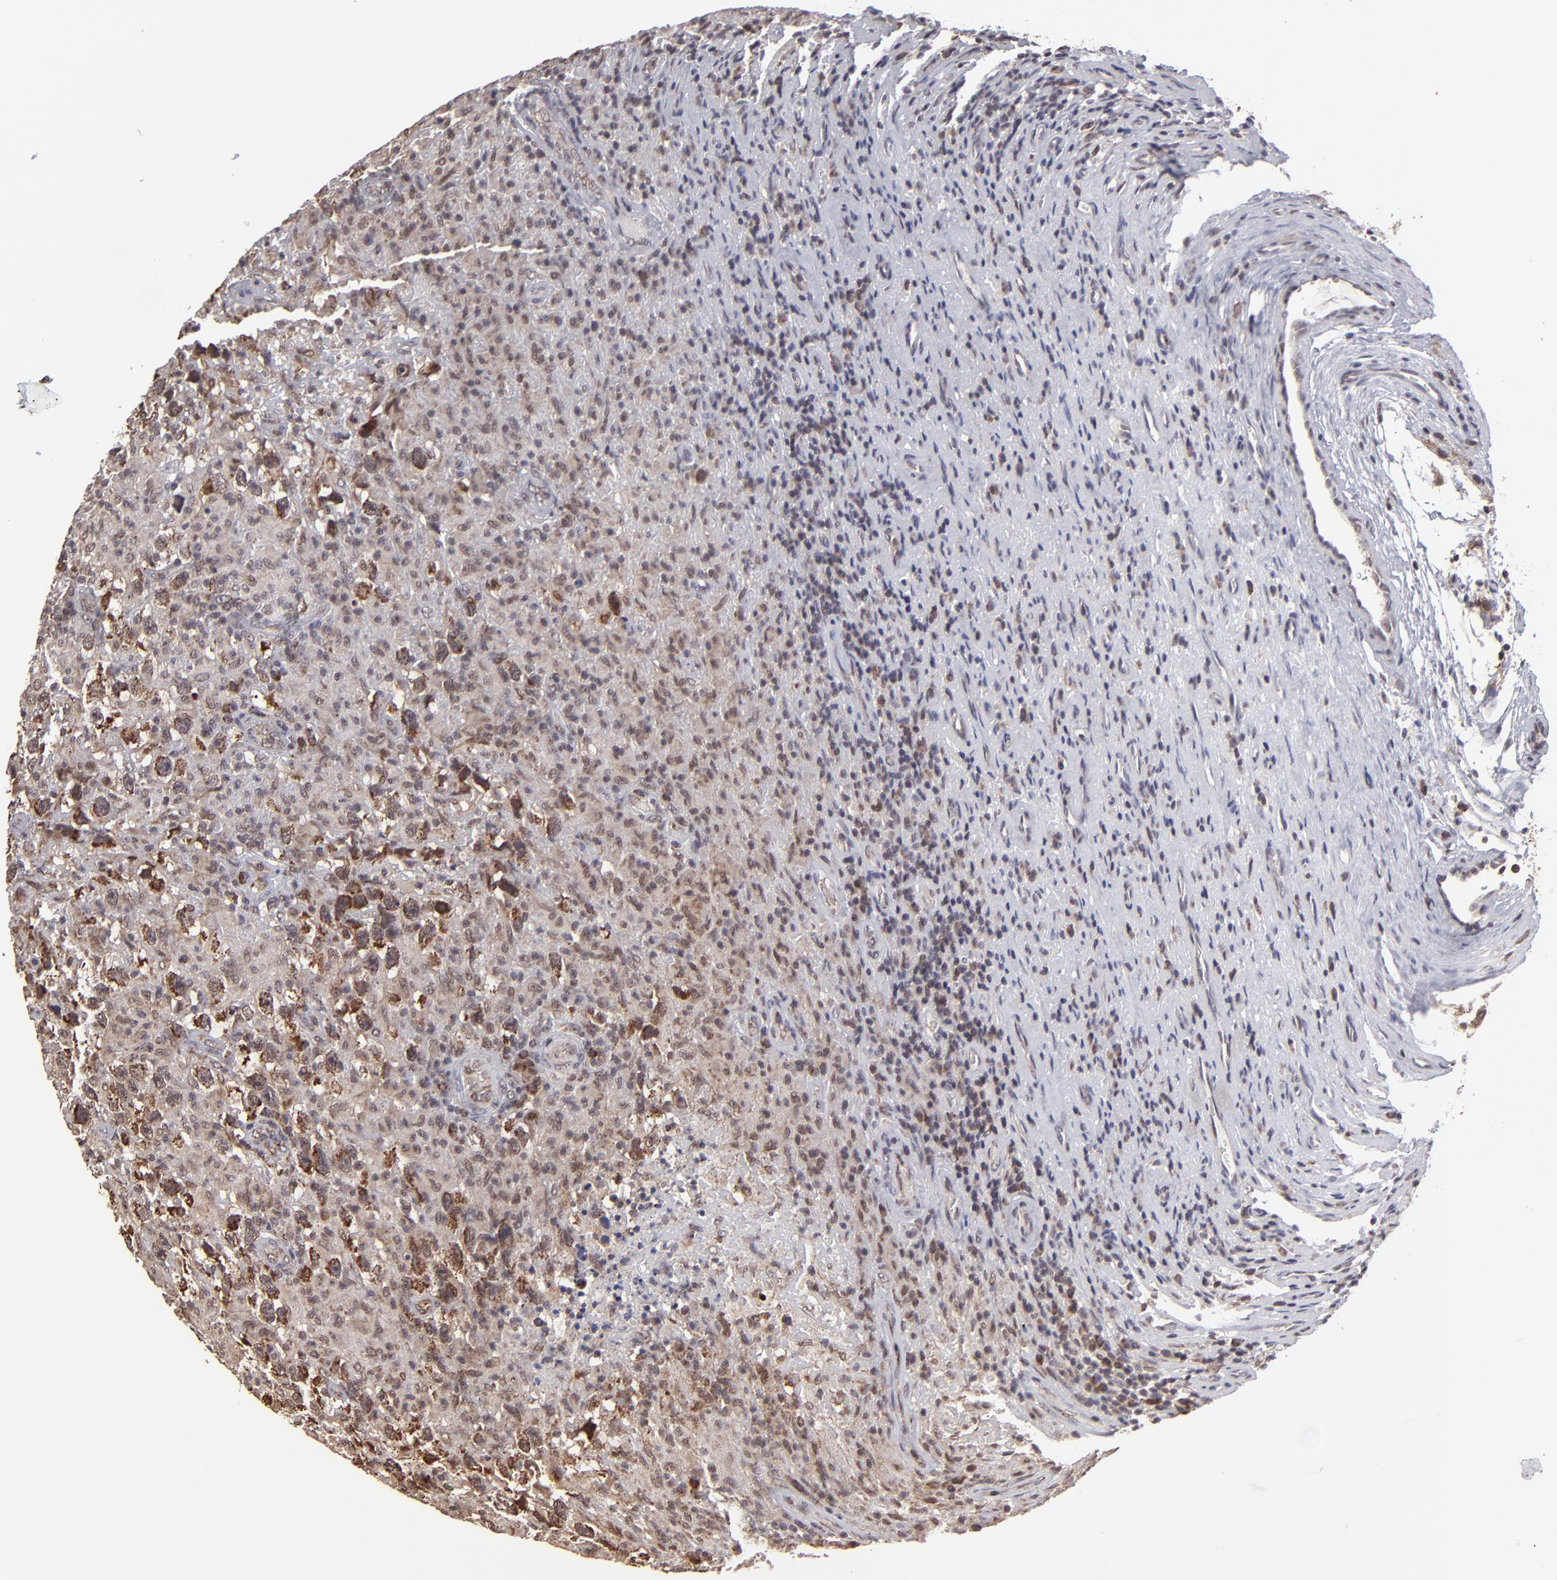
{"staining": {"intensity": "moderate", "quantity": "<25%", "location": "cytoplasmic/membranous"}, "tissue": "testis cancer", "cell_type": "Tumor cells", "image_type": "cancer", "snomed": [{"axis": "morphology", "description": "Seminoma, NOS"}, {"axis": "topography", "description": "Testis"}], "caption": "Moderate cytoplasmic/membranous expression for a protein is present in about <25% of tumor cells of seminoma (testis) using immunohistochemistry.", "gene": "SLC15A1", "patient": {"sex": "male", "age": 34}}